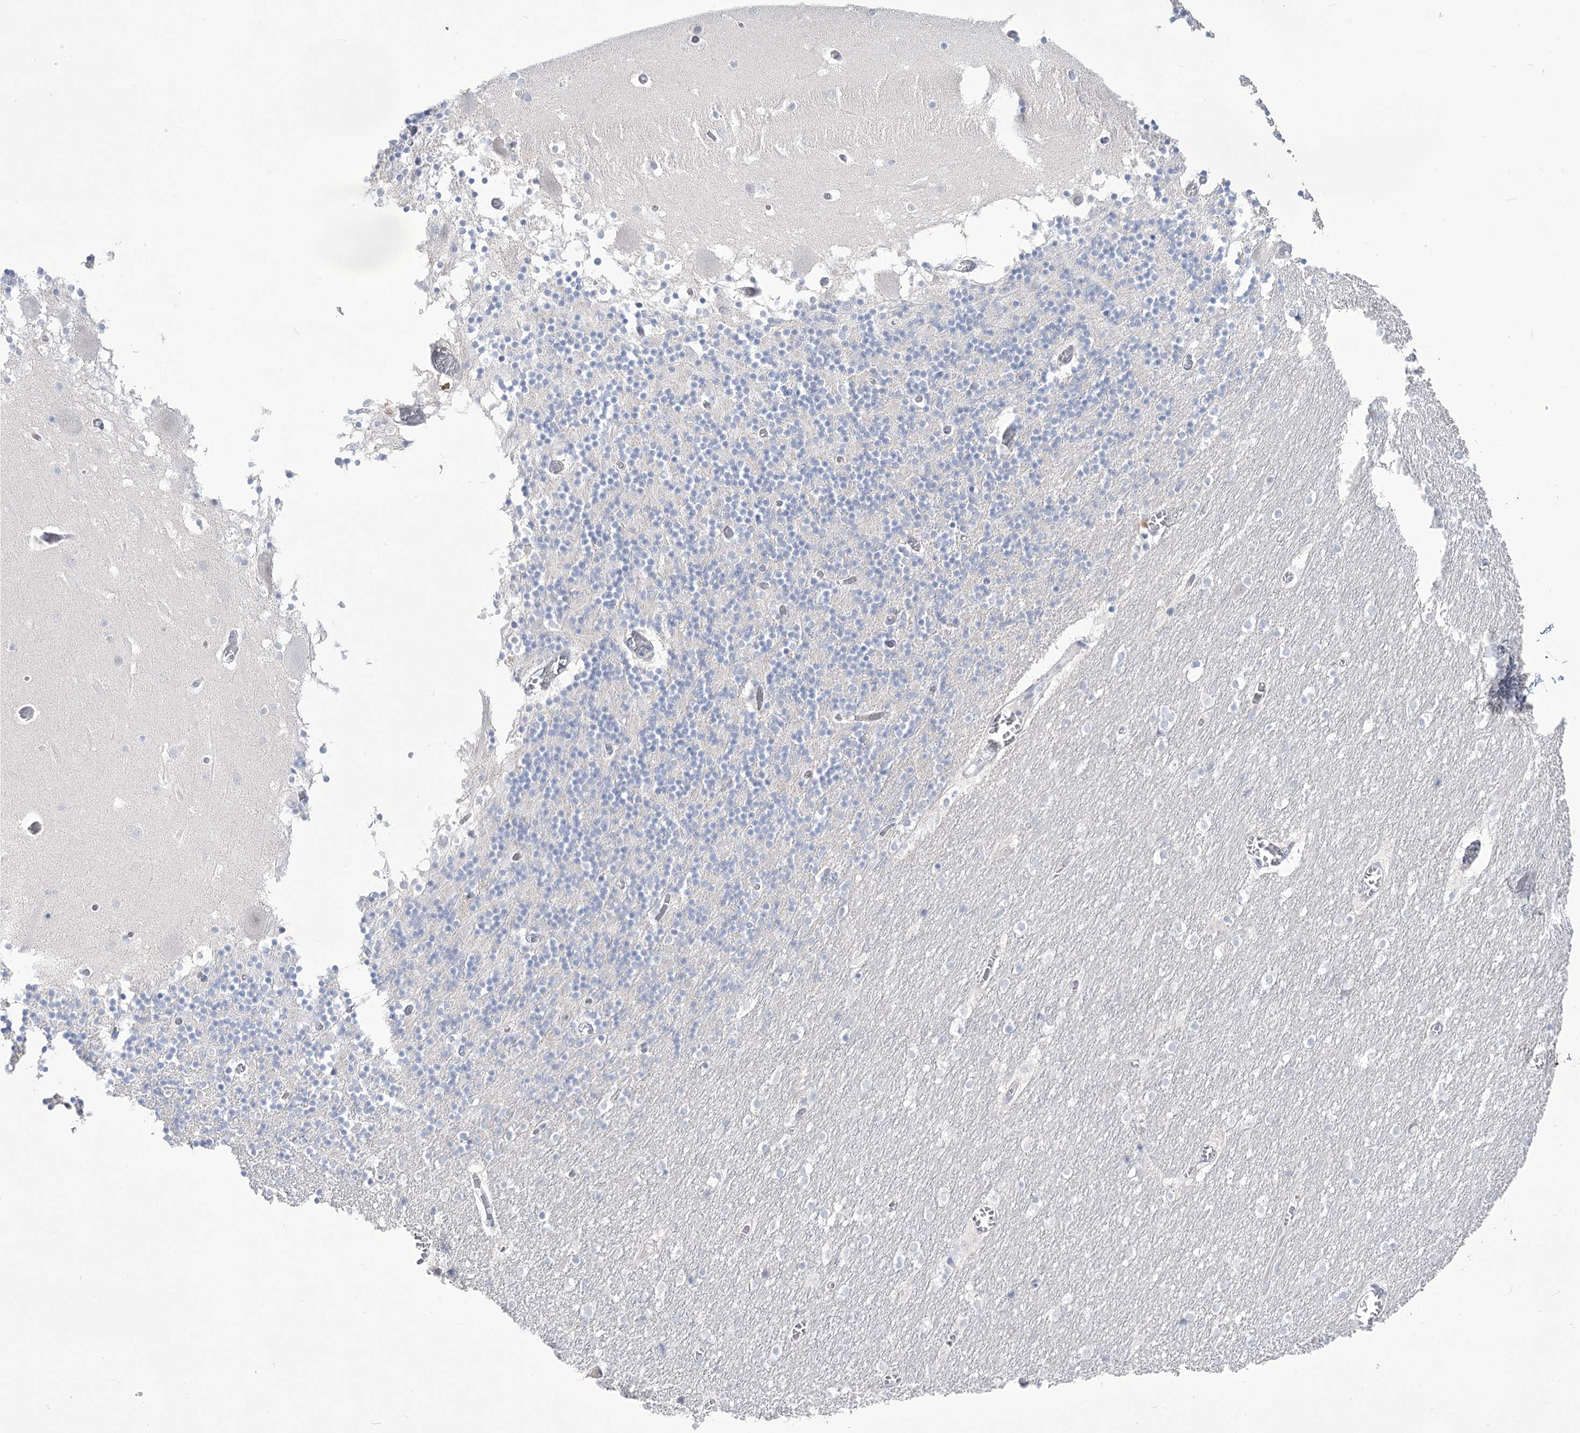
{"staining": {"intensity": "negative", "quantity": "none", "location": "none"}, "tissue": "cerebellum", "cell_type": "Cells in granular layer", "image_type": "normal", "snomed": [{"axis": "morphology", "description": "Normal tissue, NOS"}, {"axis": "topography", "description": "Cerebellum"}], "caption": "Immunohistochemical staining of unremarkable human cerebellum exhibits no significant positivity in cells in granular layer. The staining is performed using DAB (3,3'-diaminobenzidine) brown chromogen with nuclei counter-stained in using hematoxylin.", "gene": "BEND7", "patient": {"sex": "female", "age": 28}}